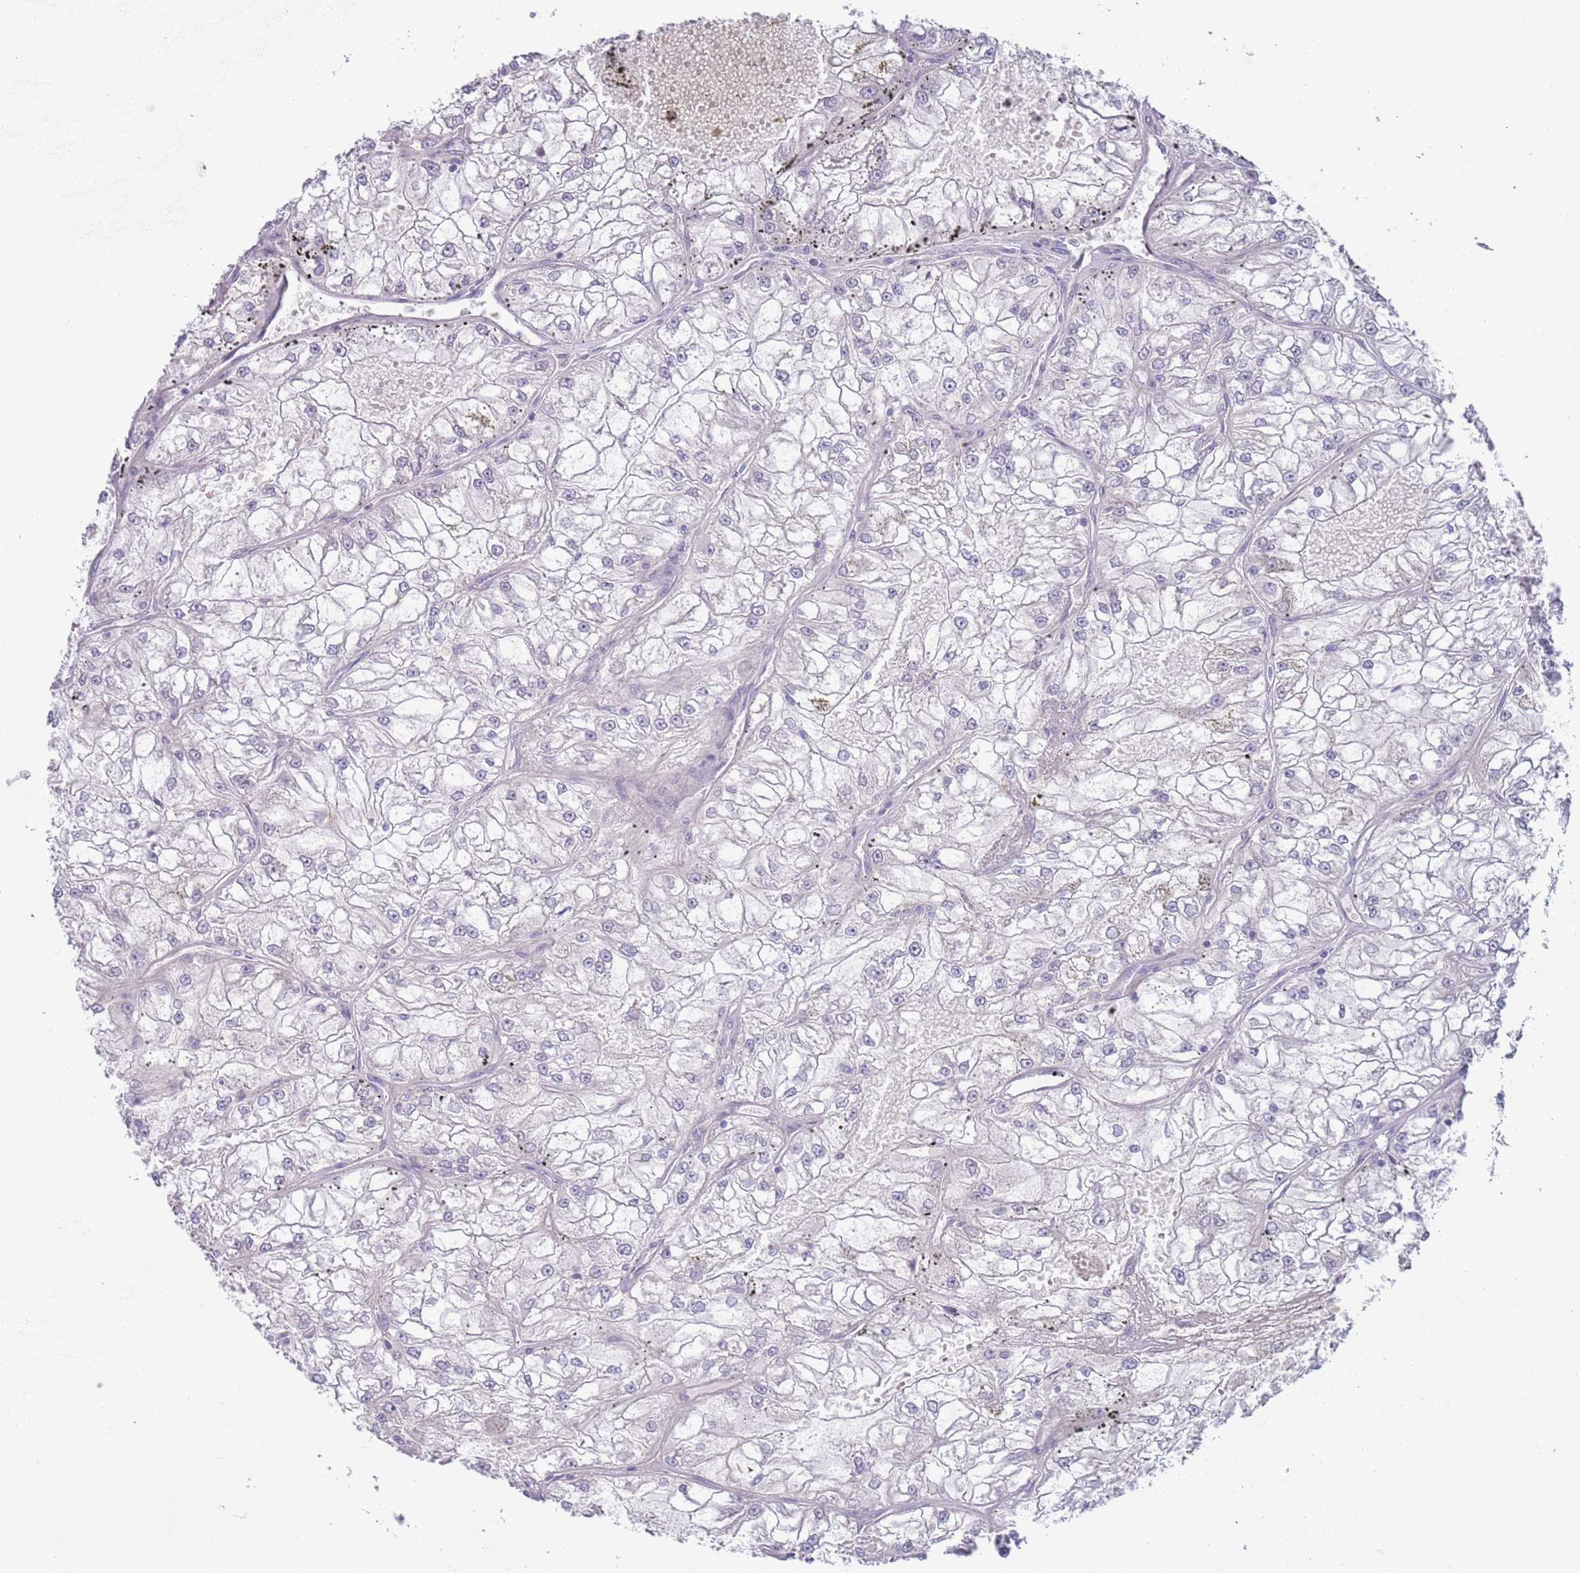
{"staining": {"intensity": "negative", "quantity": "none", "location": "none"}, "tissue": "renal cancer", "cell_type": "Tumor cells", "image_type": "cancer", "snomed": [{"axis": "morphology", "description": "Adenocarcinoma, NOS"}, {"axis": "topography", "description": "Kidney"}], "caption": "Human renal cancer stained for a protein using immunohistochemistry (IHC) reveals no expression in tumor cells.", "gene": "LTB", "patient": {"sex": "female", "age": 72}}